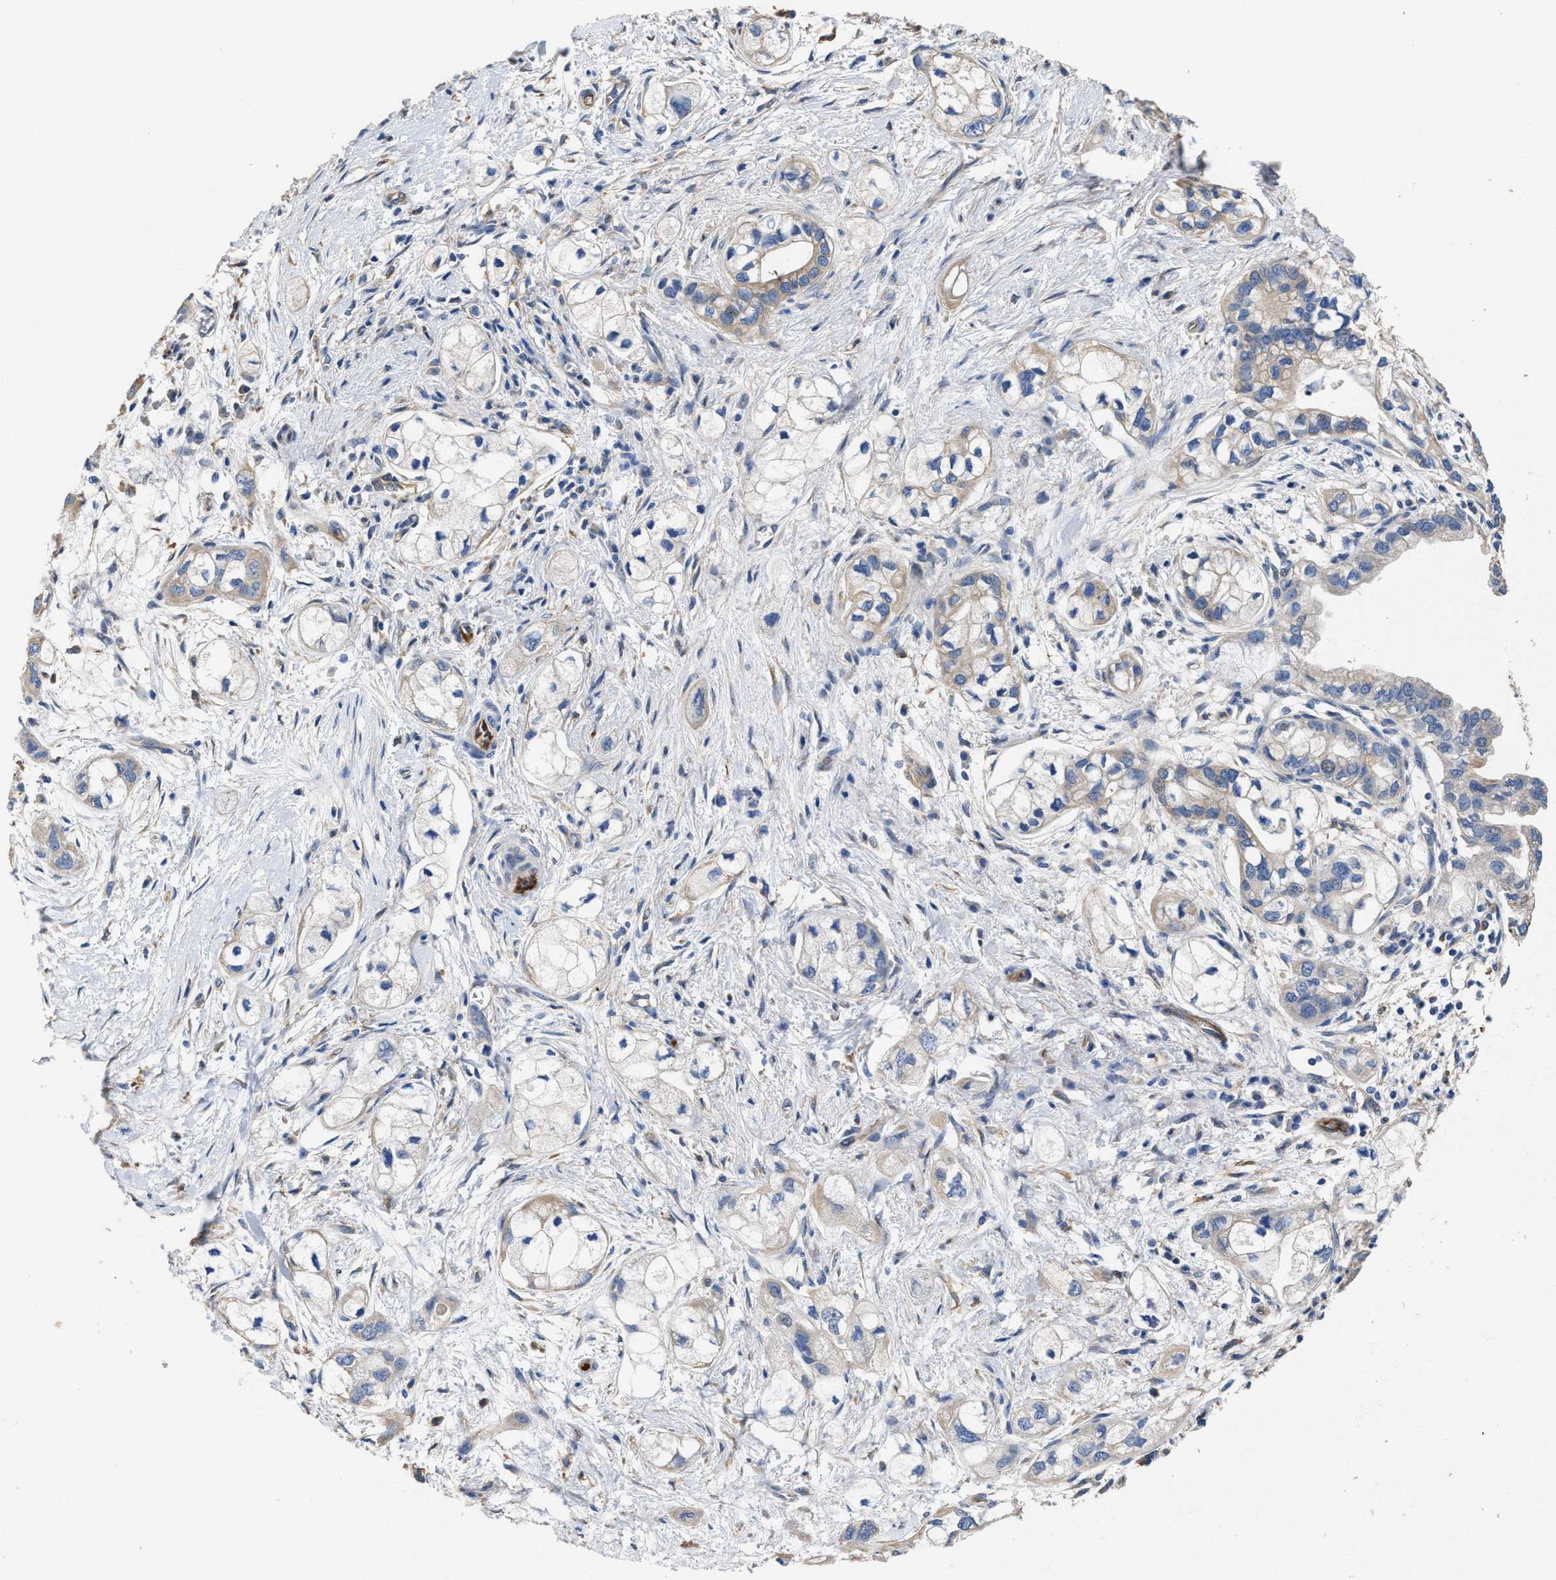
{"staining": {"intensity": "weak", "quantity": "<25%", "location": "cytoplasmic/membranous"}, "tissue": "pancreatic cancer", "cell_type": "Tumor cells", "image_type": "cancer", "snomed": [{"axis": "morphology", "description": "Adenocarcinoma, NOS"}, {"axis": "topography", "description": "Pancreas"}], "caption": "Tumor cells show no significant protein expression in adenocarcinoma (pancreatic).", "gene": "PEG10", "patient": {"sex": "male", "age": 74}}